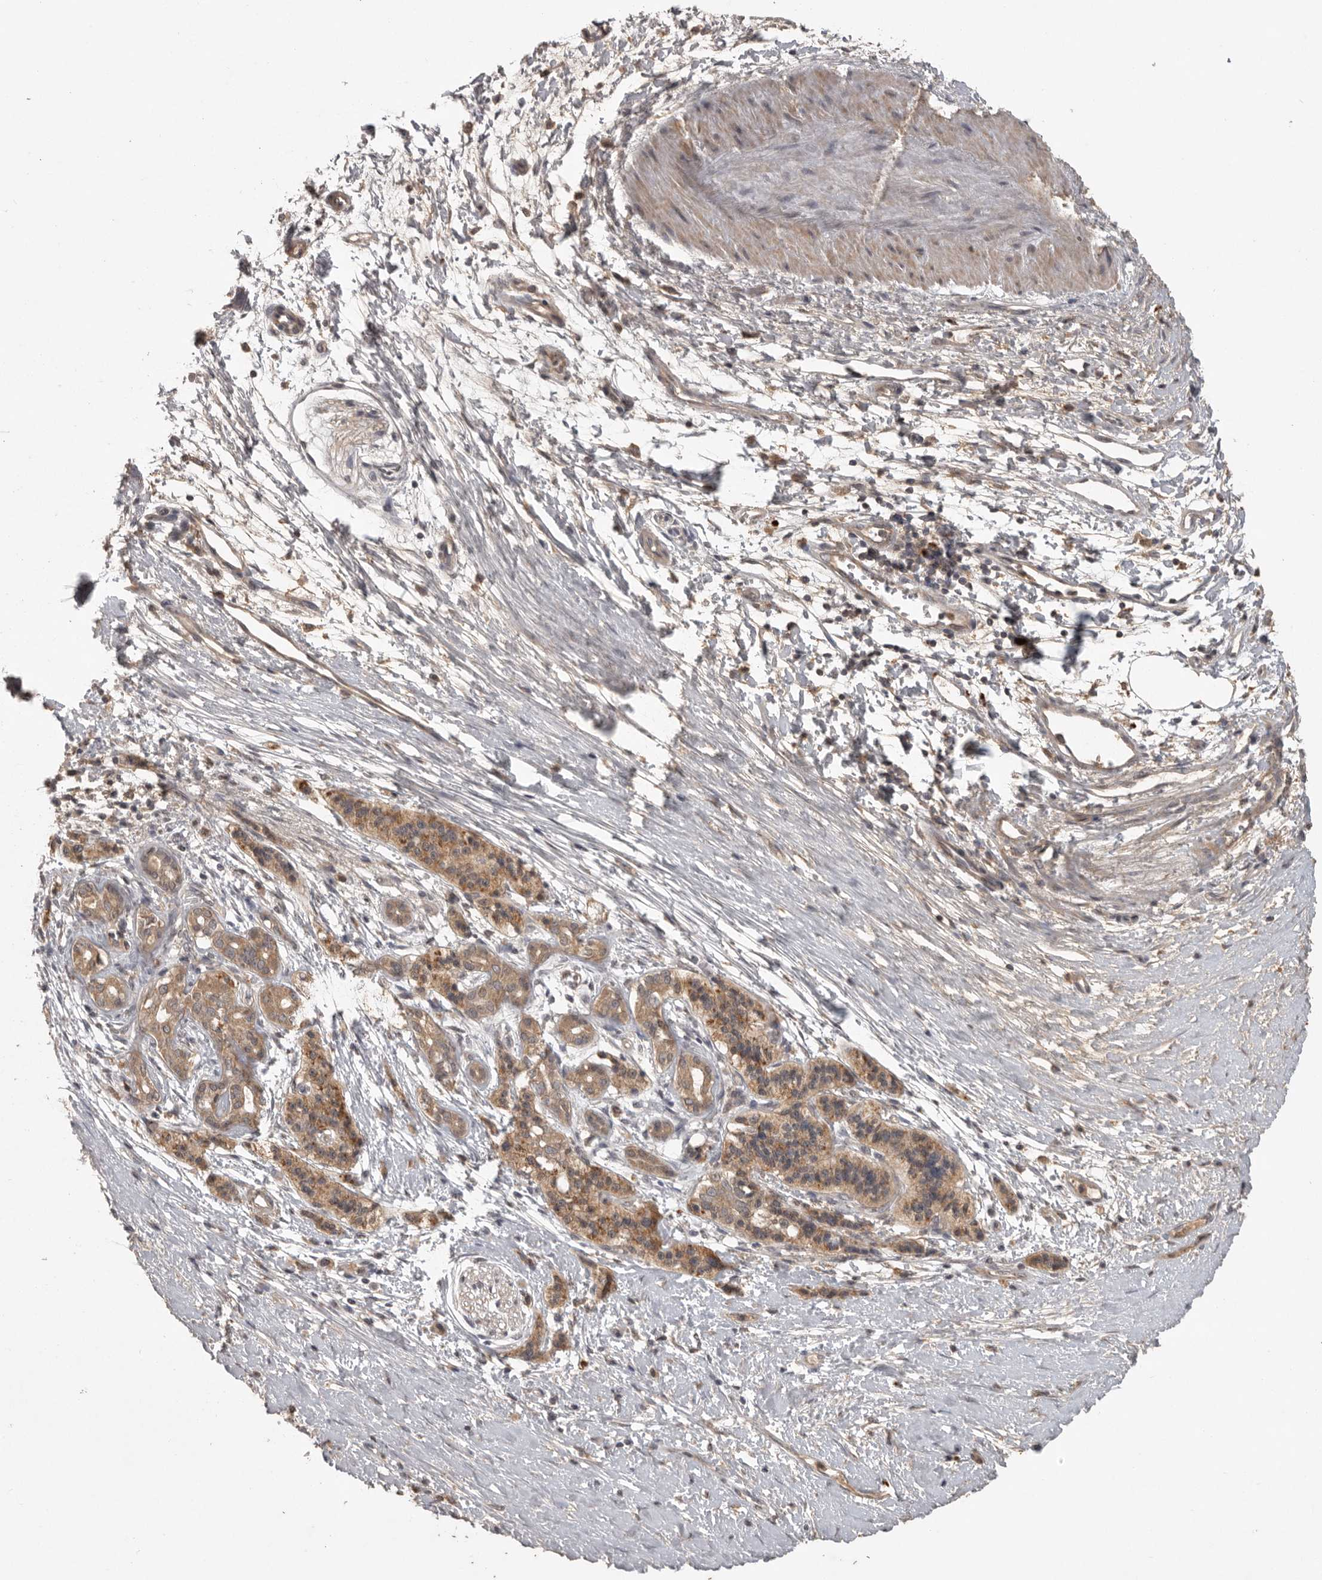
{"staining": {"intensity": "moderate", "quantity": ">75%", "location": "cytoplasmic/membranous"}, "tissue": "pancreatic cancer", "cell_type": "Tumor cells", "image_type": "cancer", "snomed": [{"axis": "morphology", "description": "Adenocarcinoma, NOS"}, {"axis": "topography", "description": "Pancreas"}], "caption": "A brown stain shows moderate cytoplasmic/membranous expression of a protein in pancreatic cancer tumor cells. The staining is performed using DAB (3,3'-diaminobenzidine) brown chromogen to label protein expression. The nuclei are counter-stained blue using hematoxylin.", "gene": "ADAMTS4", "patient": {"sex": "male", "age": 50}}